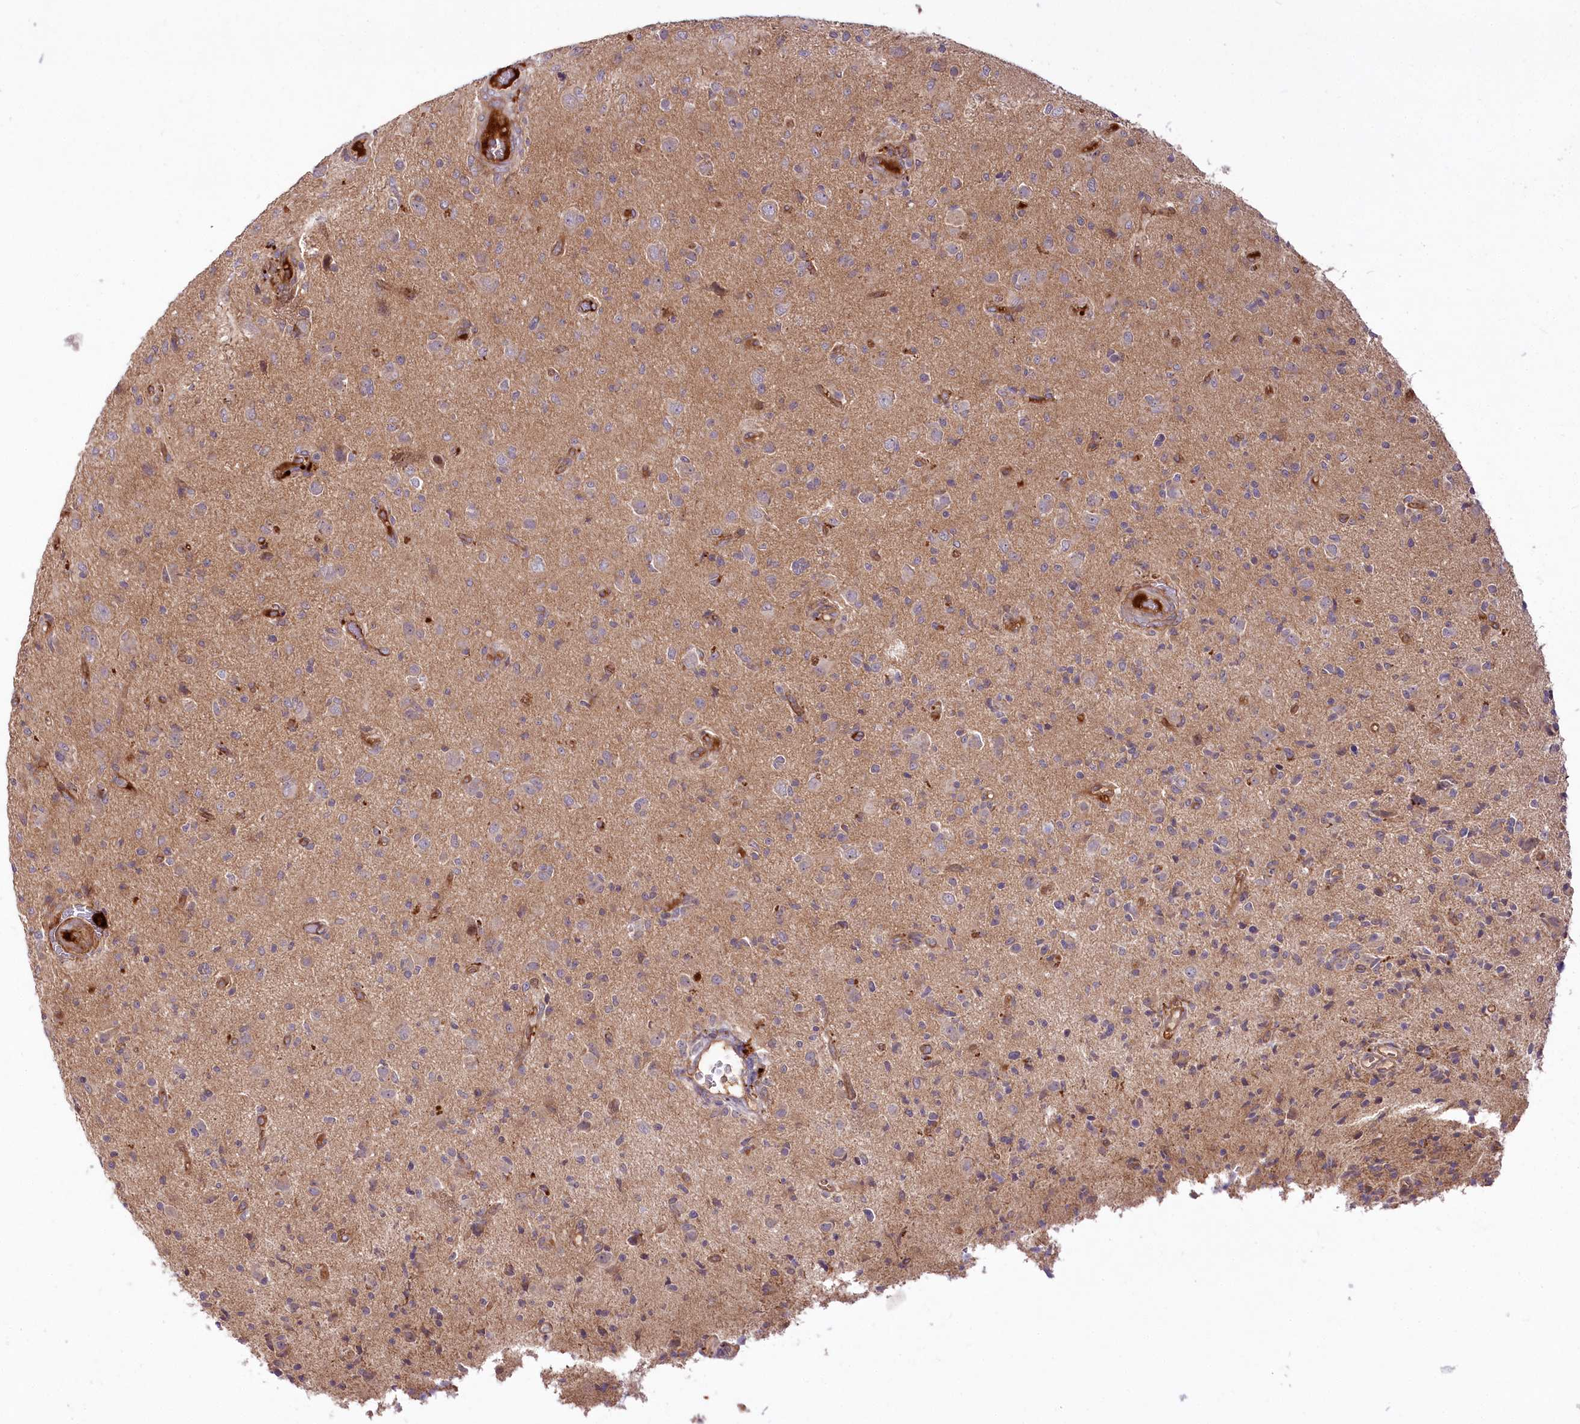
{"staining": {"intensity": "negative", "quantity": "none", "location": "none"}, "tissue": "glioma", "cell_type": "Tumor cells", "image_type": "cancer", "snomed": [{"axis": "morphology", "description": "Glioma, malignant, High grade"}, {"axis": "topography", "description": "Brain"}], "caption": "Tumor cells are negative for brown protein staining in glioma. The staining was performed using DAB (3,3'-diaminobenzidine) to visualize the protein expression in brown, while the nuclei were stained in blue with hematoxylin (Magnification: 20x).", "gene": "PSTK", "patient": {"sex": "female", "age": 57}}